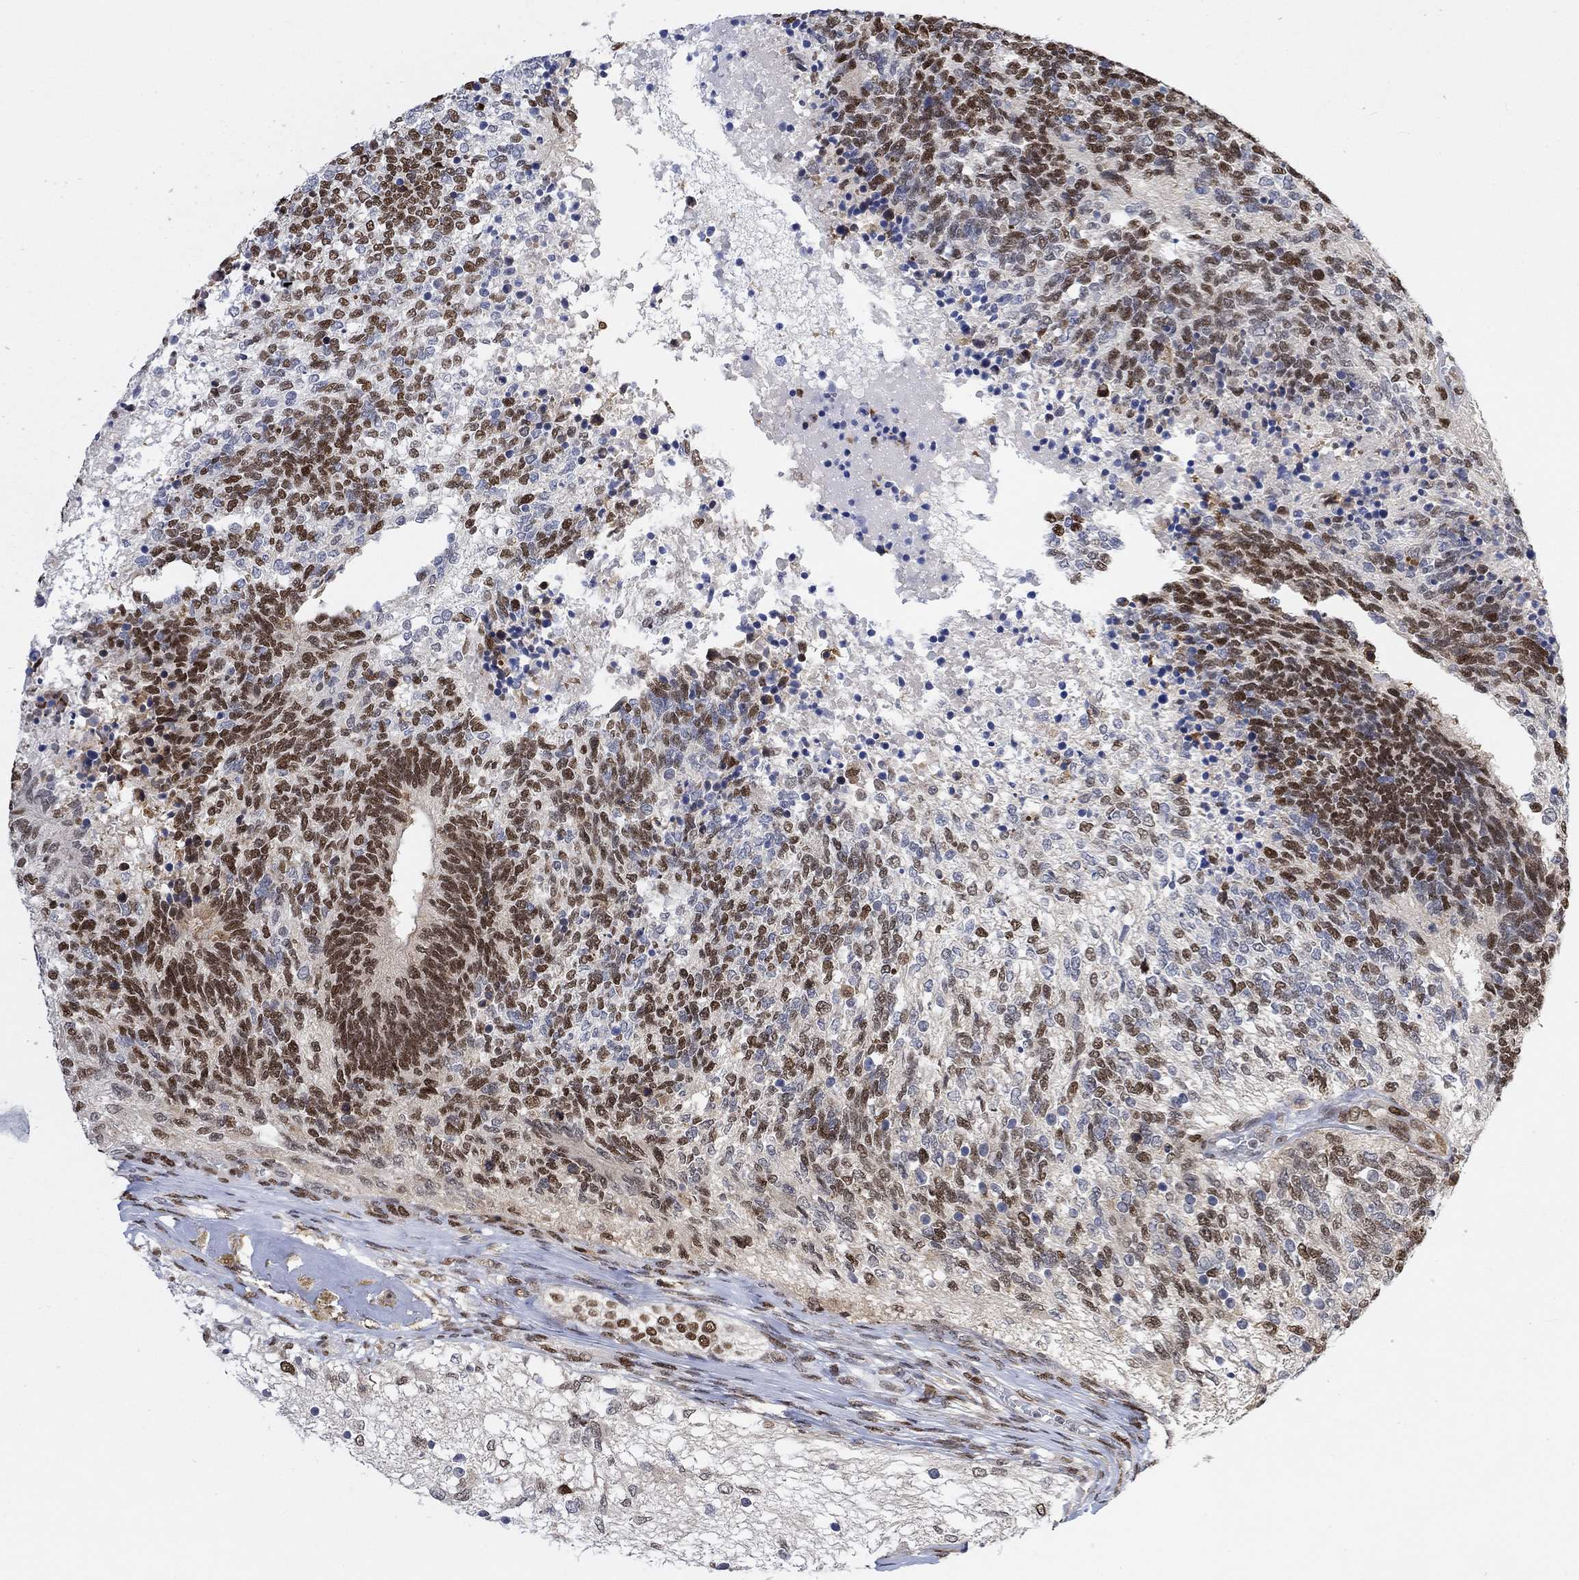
{"staining": {"intensity": "moderate", "quantity": ">75%", "location": "cytoplasmic/membranous,nuclear"}, "tissue": "testis cancer", "cell_type": "Tumor cells", "image_type": "cancer", "snomed": [{"axis": "morphology", "description": "Seminoma, NOS"}, {"axis": "morphology", "description": "Carcinoma, Embryonal, NOS"}, {"axis": "topography", "description": "Testis"}], "caption": "Testis cancer (seminoma) tissue exhibits moderate cytoplasmic/membranous and nuclear staining in about >75% of tumor cells, visualized by immunohistochemistry.", "gene": "RAD54L2", "patient": {"sex": "male", "age": 41}}